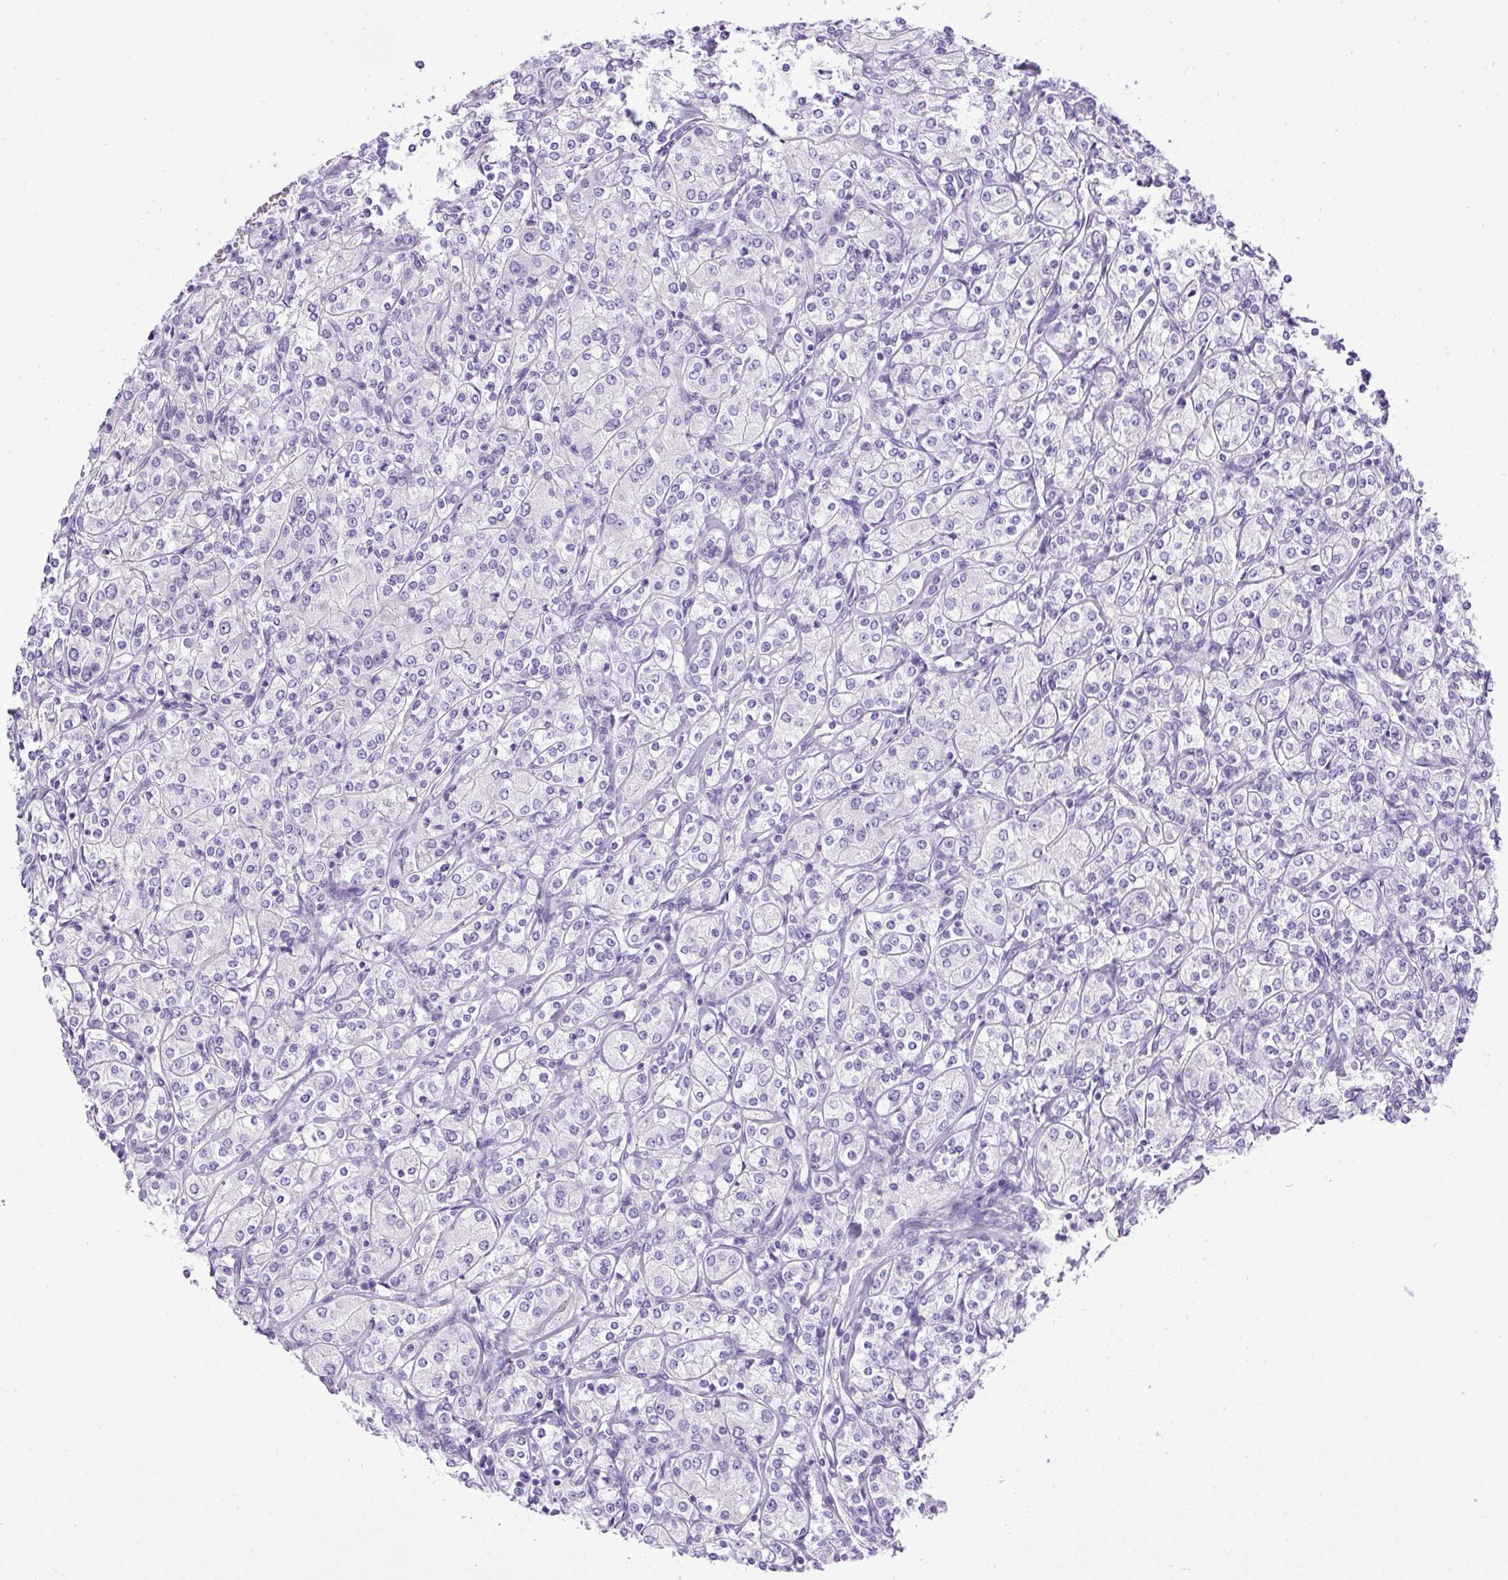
{"staining": {"intensity": "negative", "quantity": "none", "location": "none"}, "tissue": "renal cancer", "cell_type": "Tumor cells", "image_type": "cancer", "snomed": [{"axis": "morphology", "description": "Adenocarcinoma, NOS"}, {"axis": "topography", "description": "Kidney"}], "caption": "This is a photomicrograph of IHC staining of renal cancer, which shows no staining in tumor cells.", "gene": "UPP1", "patient": {"sex": "male", "age": 77}}